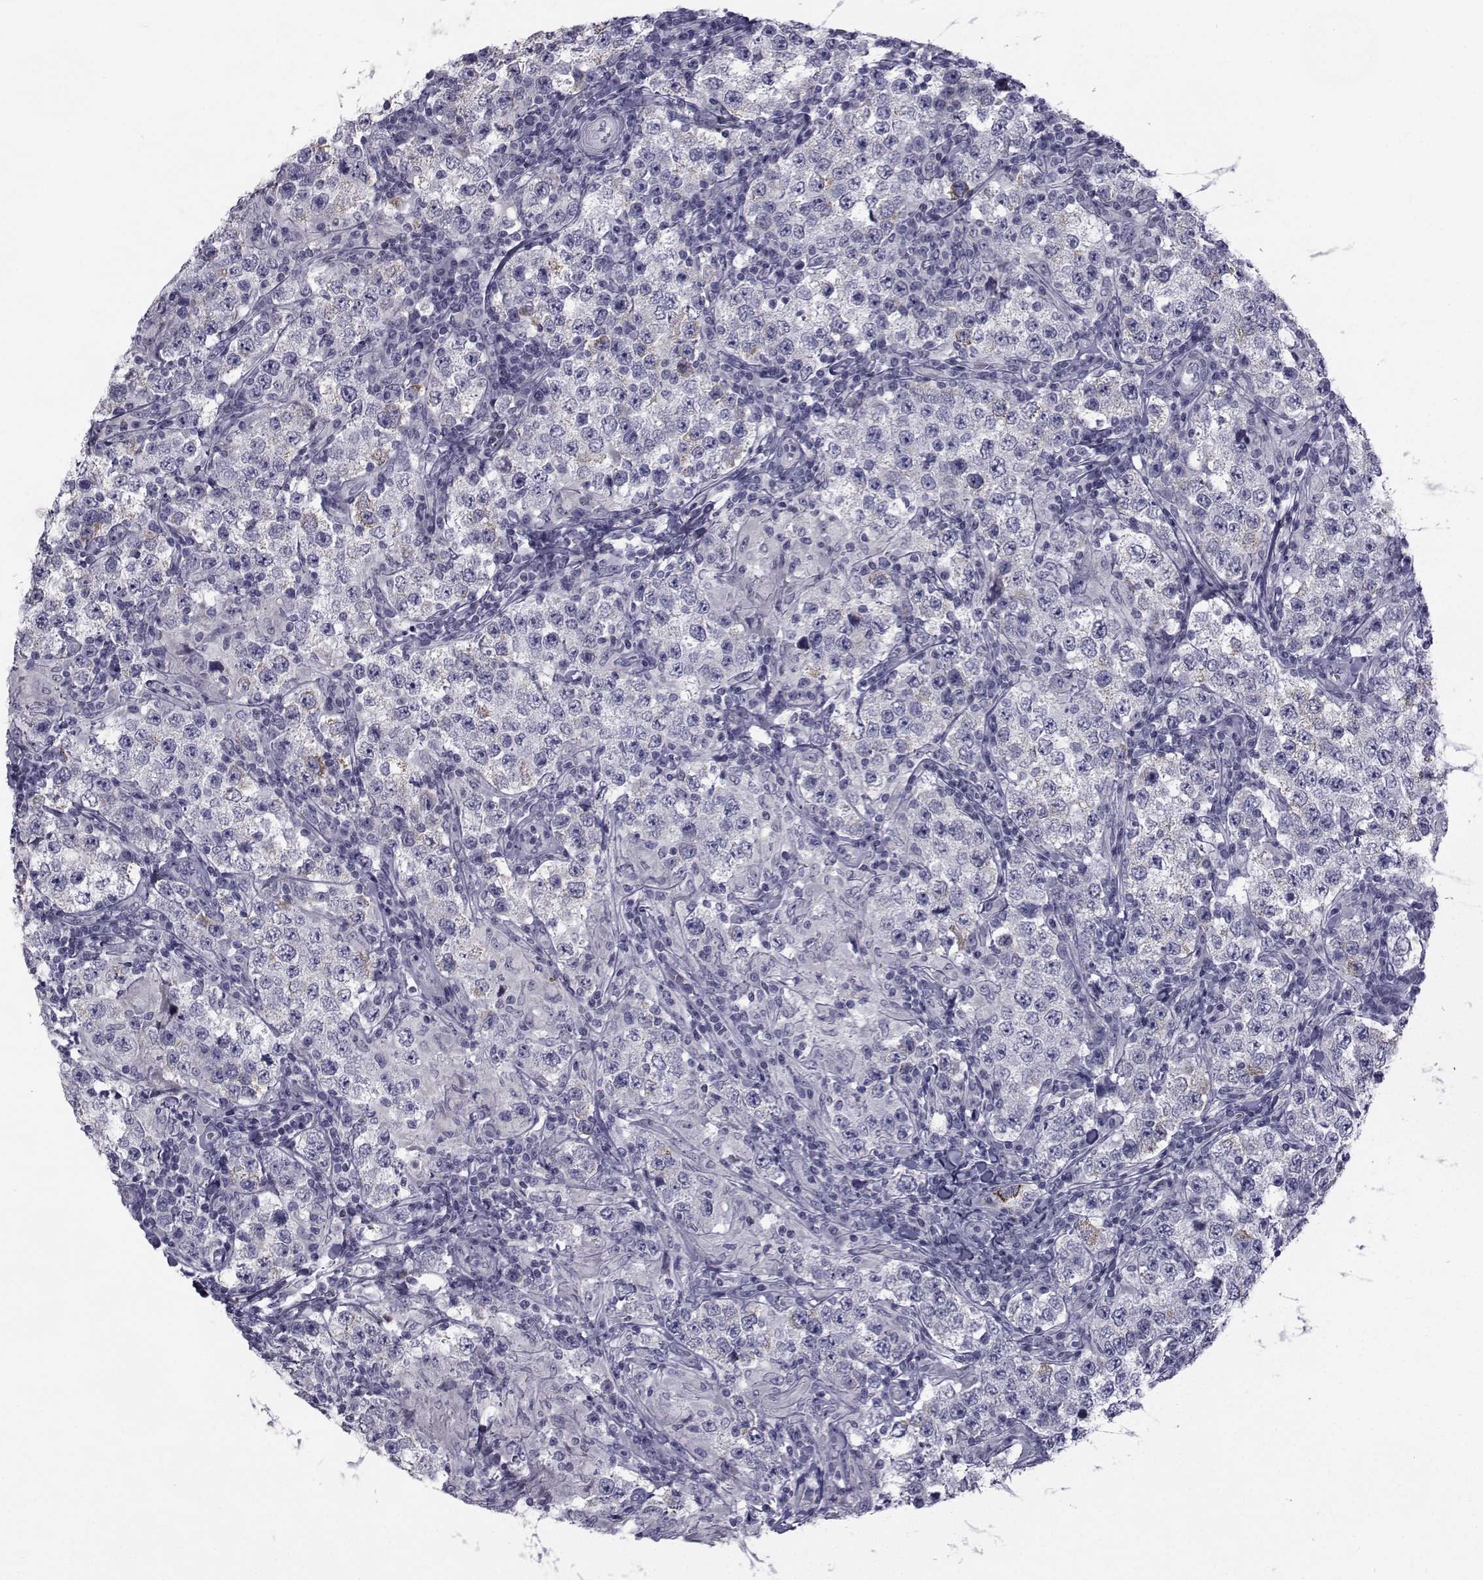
{"staining": {"intensity": "negative", "quantity": "none", "location": "none"}, "tissue": "testis cancer", "cell_type": "Tumor cells", "image_type": "cancer", "snomed": [{"axis": "morphology", "description": "Seminoma, NOS"}, {"axis": "morphology", "description": "Carcinoma, Embryonal, NOS"}, {"axis": "topography", "description": "Testis"}], "caption": "A histopathology image of human embryonal carcinoma (testis) is negative for staining in tumor cells.", "gene": "FDXR", "patient": {"sex": "male", "age": 41}}